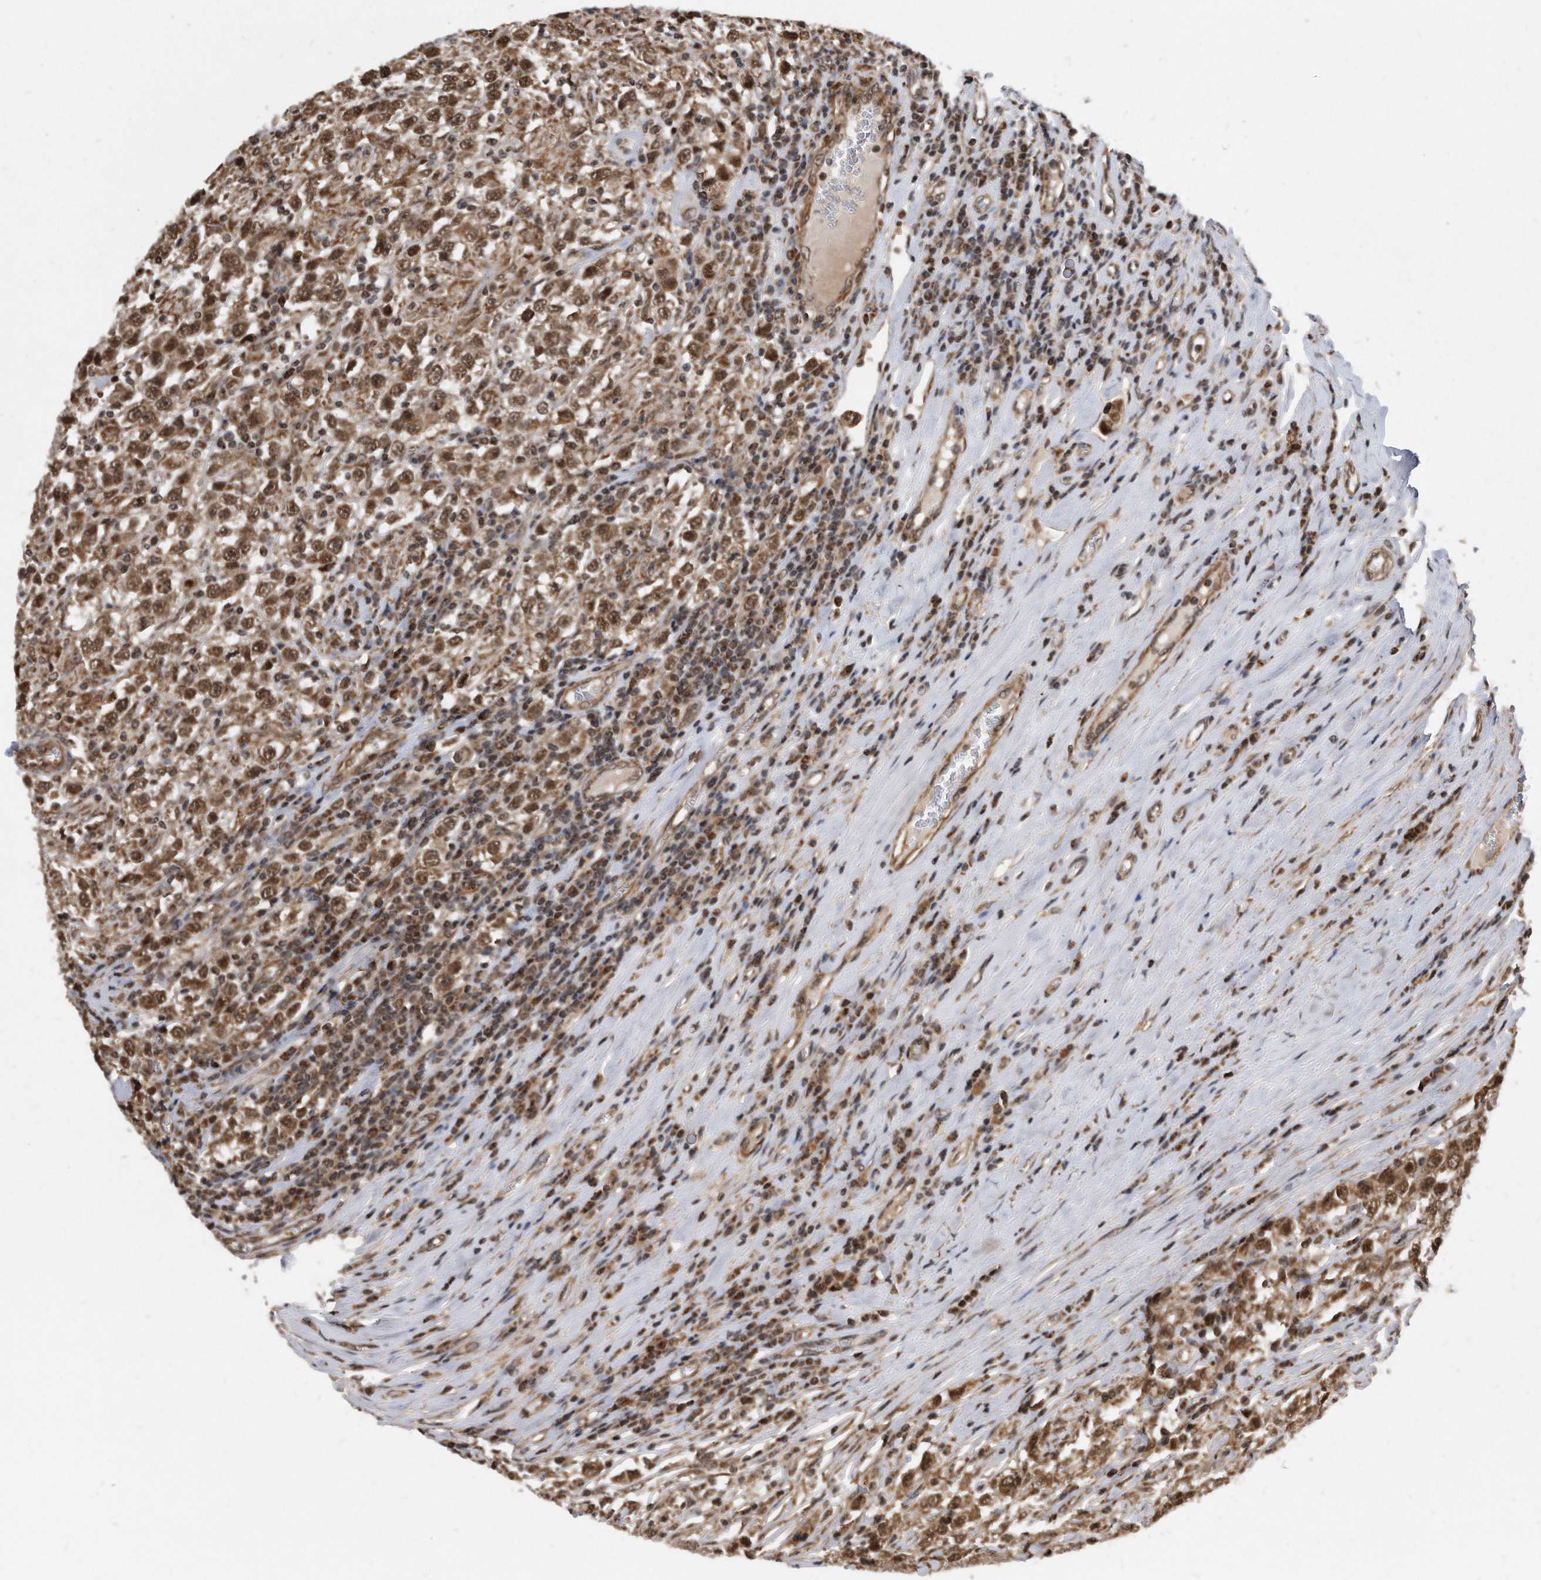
{"staining": {"intensity": "moderate", "quantity": ">75%", "location": "cytoplasmic/membranous,nuclear"}, "tissue": "testis cancer", "cell_type": "Tumor cells", "image_type": "cancer", "snomed": [{"axis": "morphology", "description": "Seminoma, NOS"}, {"axis": "topography", "description": "Testis"}], "caption": "Immunohistochemistry (IHC) of human testis seminoma reveals medium levels of moderate cytoplasmic/membranous and nuclear staining in approximately >75% of tumor cells.", "gene": "DUSP22", "patient": {"sex": "male", "age": 41}}